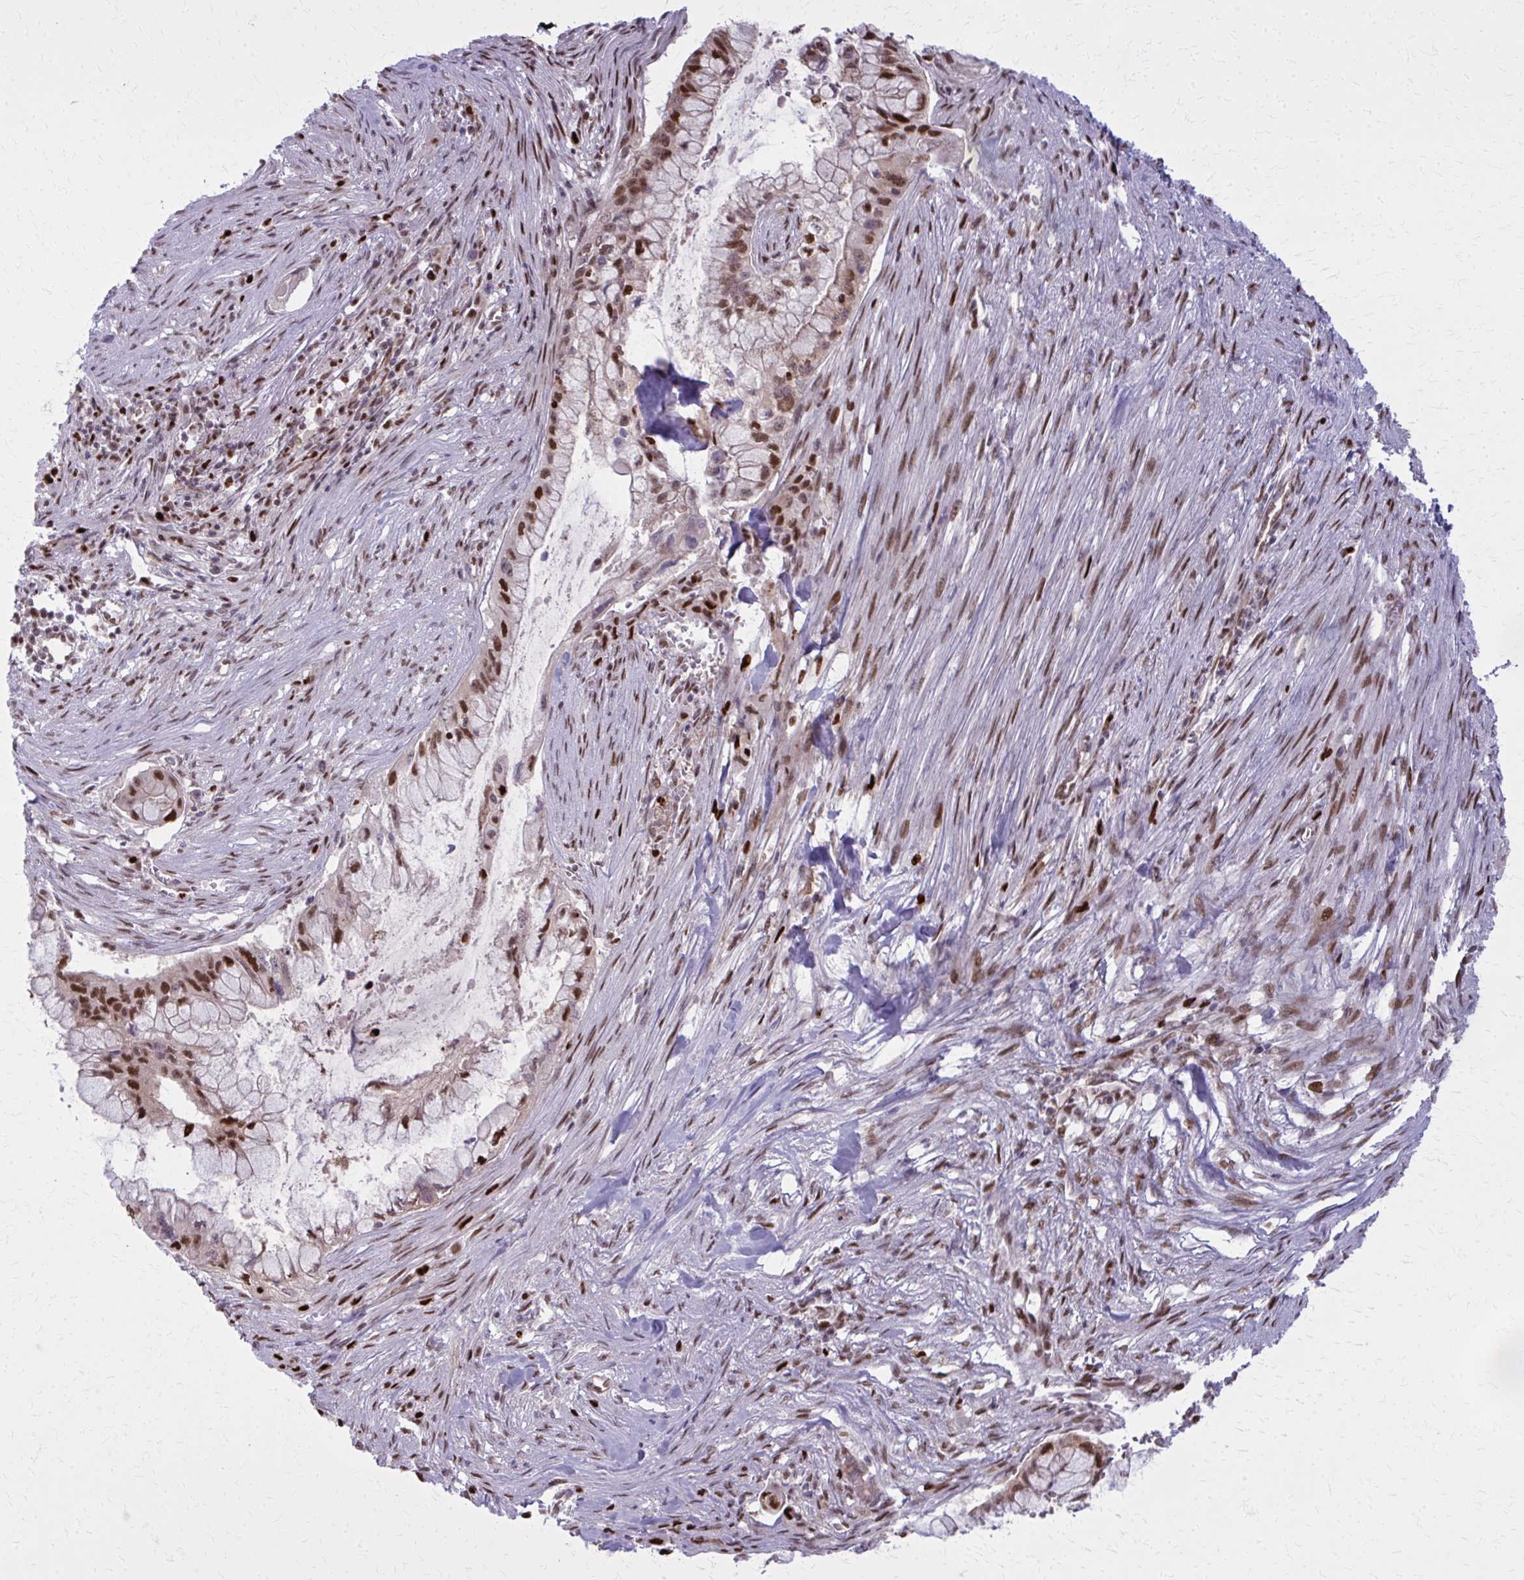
{"staining": {"intensity": "moderate", "quantity": ">75%", "location": "nuclear"}, "tissue": "pancreatic cancer", "cell_type": "Tumor cells", "image_type": "cancer", "snomed": [{"axis": "morphology", "description": "Adenocarcinoma, NOS"}, {"axis": "topography", "description": "Pancreas"}], "caption": "Tumor cells exhibit medium levels of moderate nuclear positivity in approximately >75% of cells in adenocarcinoma (pancreatic).", "gene": "ZNF559", "patient": {"sex": "male", "age": 48}}